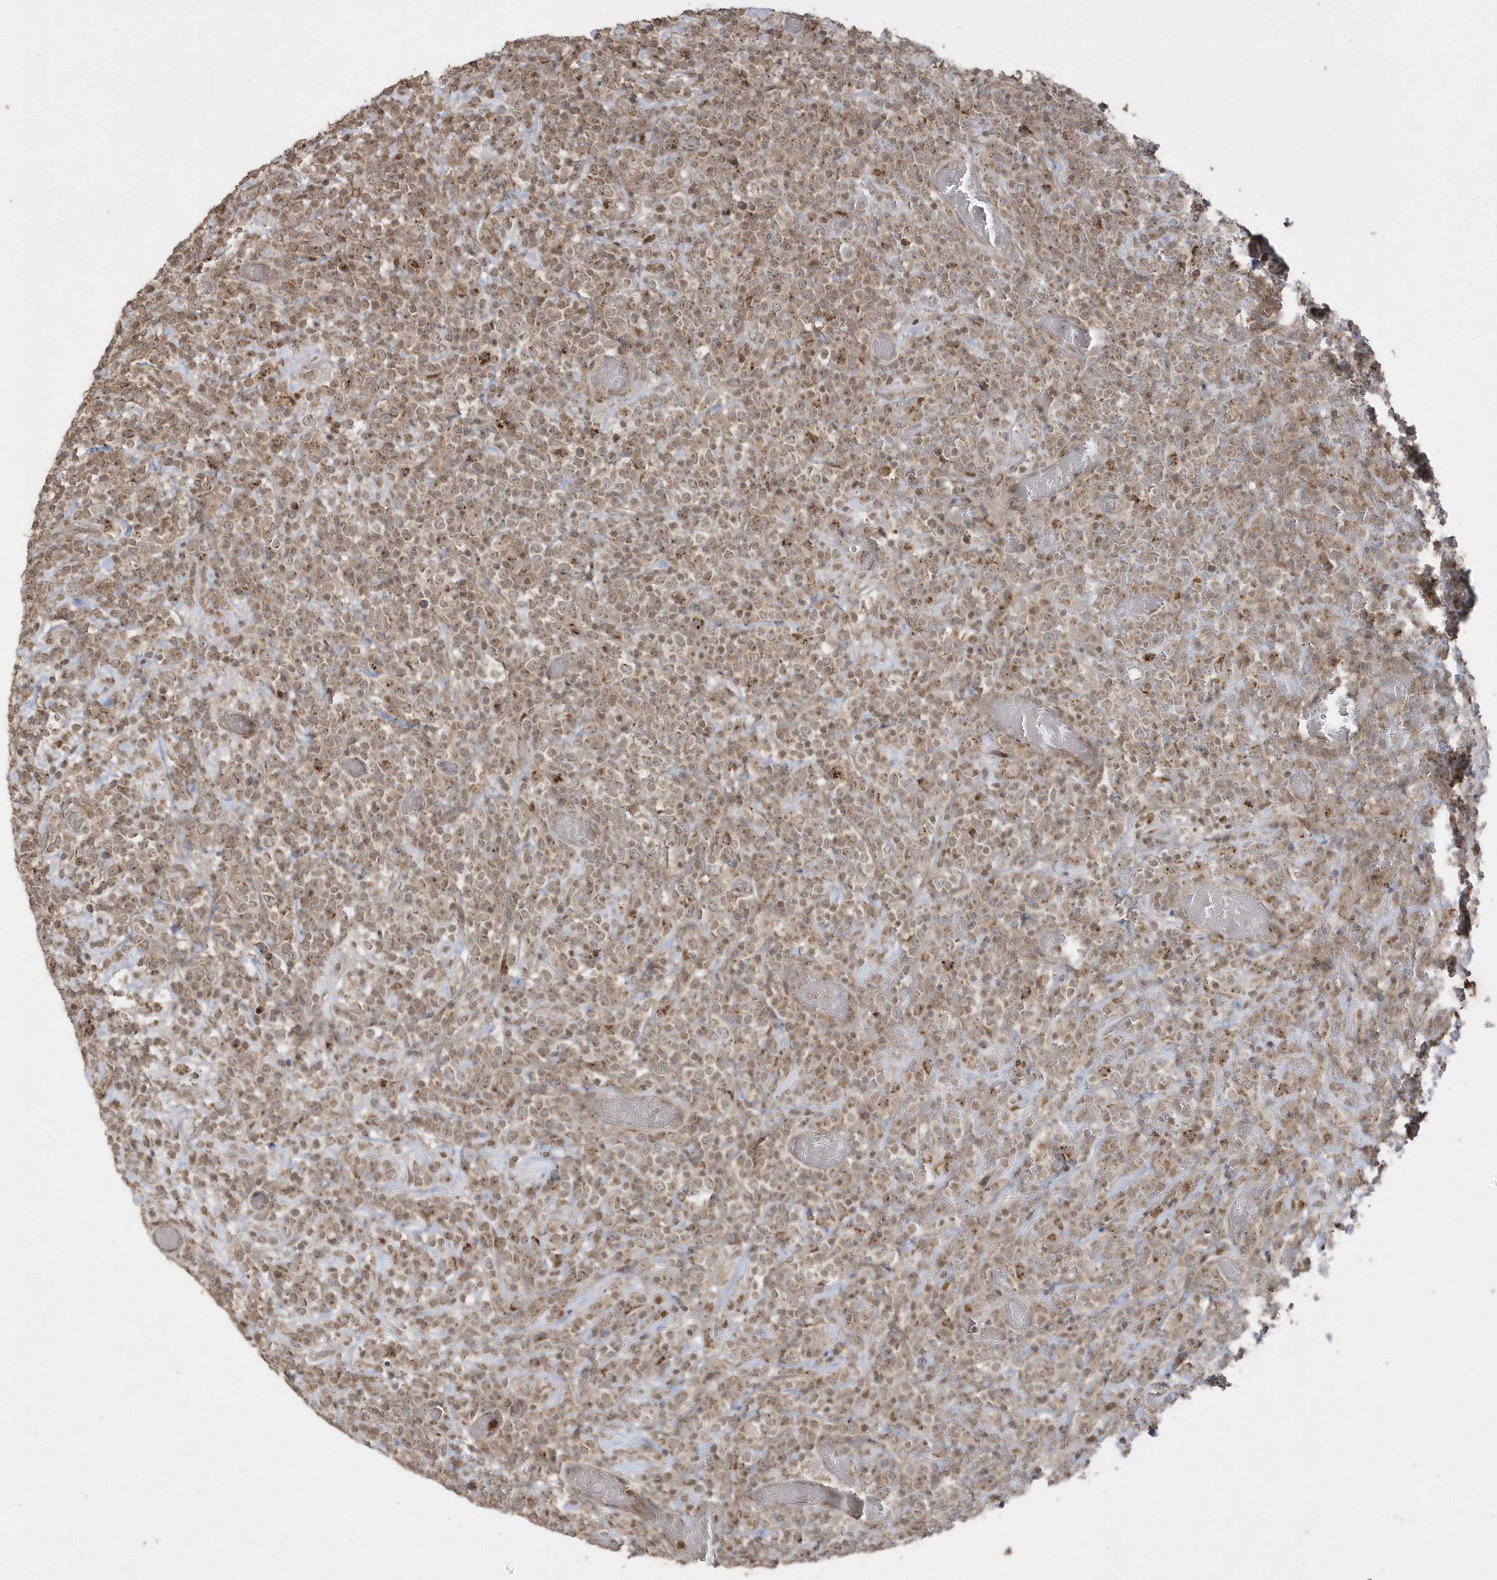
{"staining": {"intensity": "moderate", "quantity": ">75%", "location": "cytoplasmic/membranous"}, "tissue": "lymphoma", "cell_type": "Tumor cells", "image_type": "cancer", "snomed": [{"axis": "morphology", "description": "Malignant lymphoma, non-Hodgkin's type, High grade"}, {"axis": "topography", "description": "Colon"}], "caption": "A medium amount of moderate cytoplasmic/membranous staining is present in about >75% of tumor cells in lymphoma tissue.", "gene": "GEMIN6", "patient": {"sex": "female", "age": 53}}